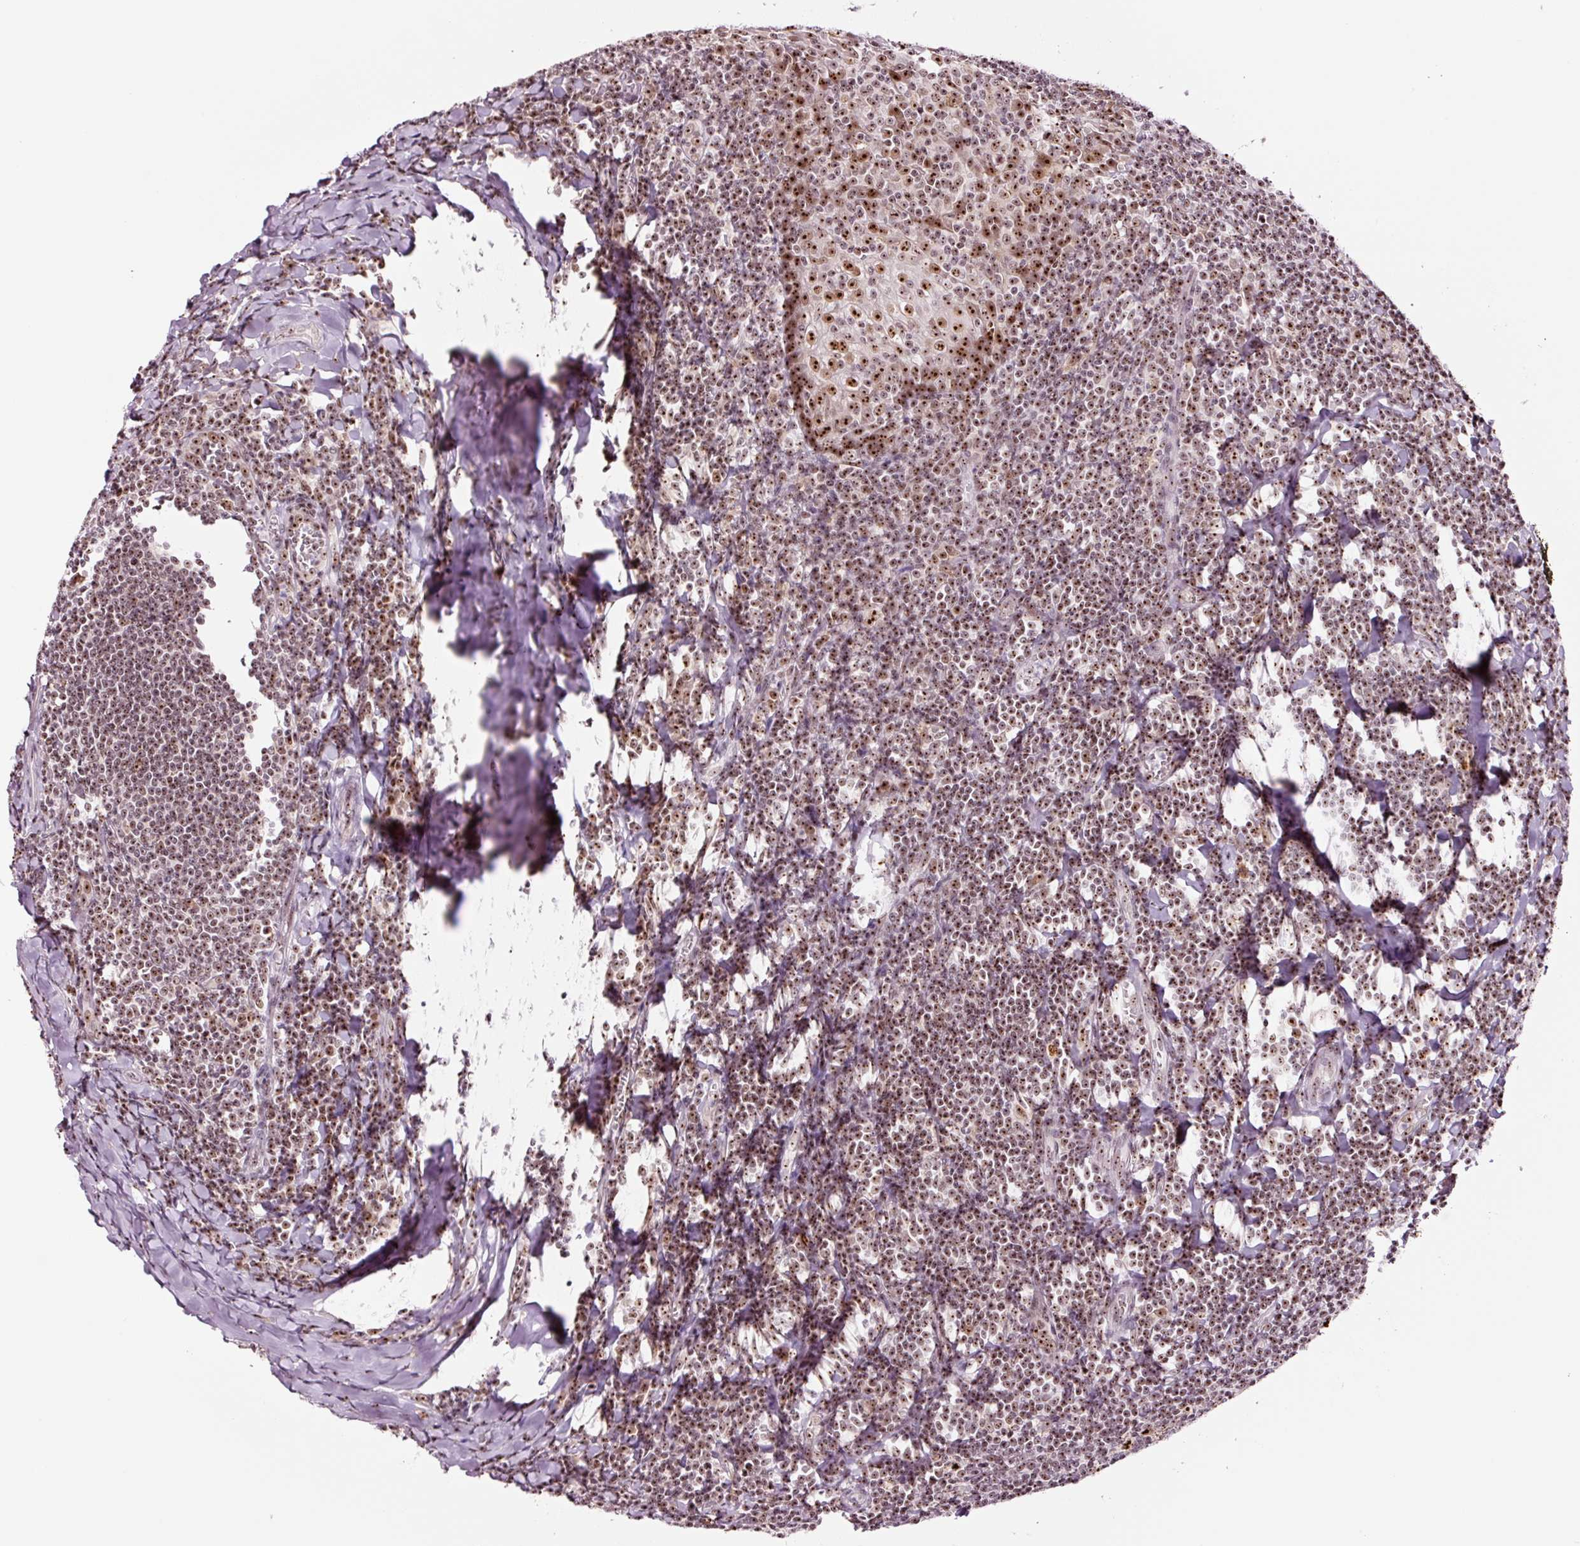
{"staining": {"intensity": "moderate", "quantity": "25%-75%", "location": "nuclear"}, "tissue": "tonsil", "cell_type": "Germinal center cells", "image_type": "normal", "snomed": [{"axis": "morphology", "description": "Normal tissue, NOS"}, {"axis": "topography", "description": "Tonsil"}], "caption": "This photomicrograph displays normal tonsil stained with IHC to label a protein in brown. The nuclear of germinal center cells show moderate positivity for the protein. Nuclei are counter-stained blue.", "gene": "GNL3", "patient": {"sex": "male", "age": 27}}